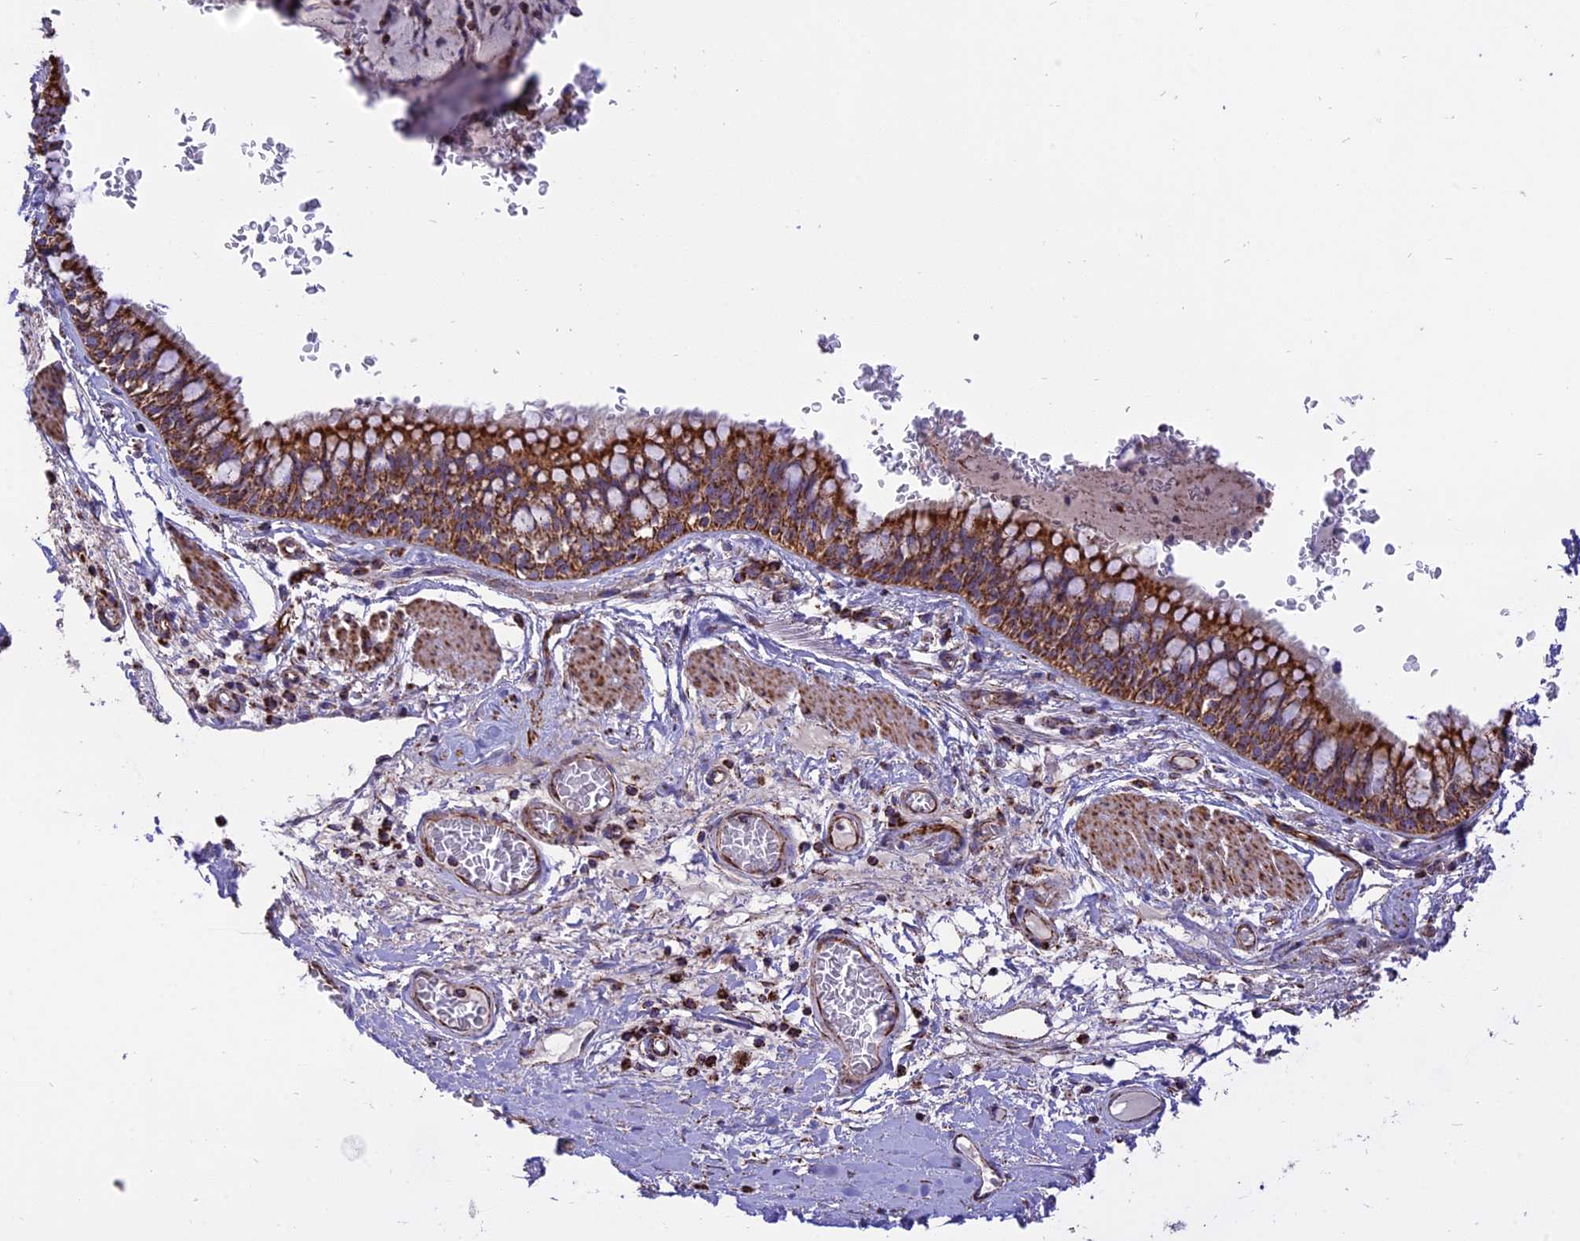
{"staining": {"intensity": "strong", "quantity": ">75%", "location": "cytoplasmic/membranous"}, "tissue": "bronchus", "cell_type": "Respiratory epithelial cells", "image_type": "normal", "snomed": [{"axis": "morphology", "description": "Normal tissue, NOS"}, {"axis": "topography", "description": "Cartilage tissue"}, {"axis": "topography", "description": "Bronchus"}], "caption": "Protein expression analysis of normal human bronchus reveals strong cytoplasmic/membranous expression in approximately >75% of respiratory epithelial cells.", "gene": "TTC4", "patient": {"sex": "female", "age": 36}}